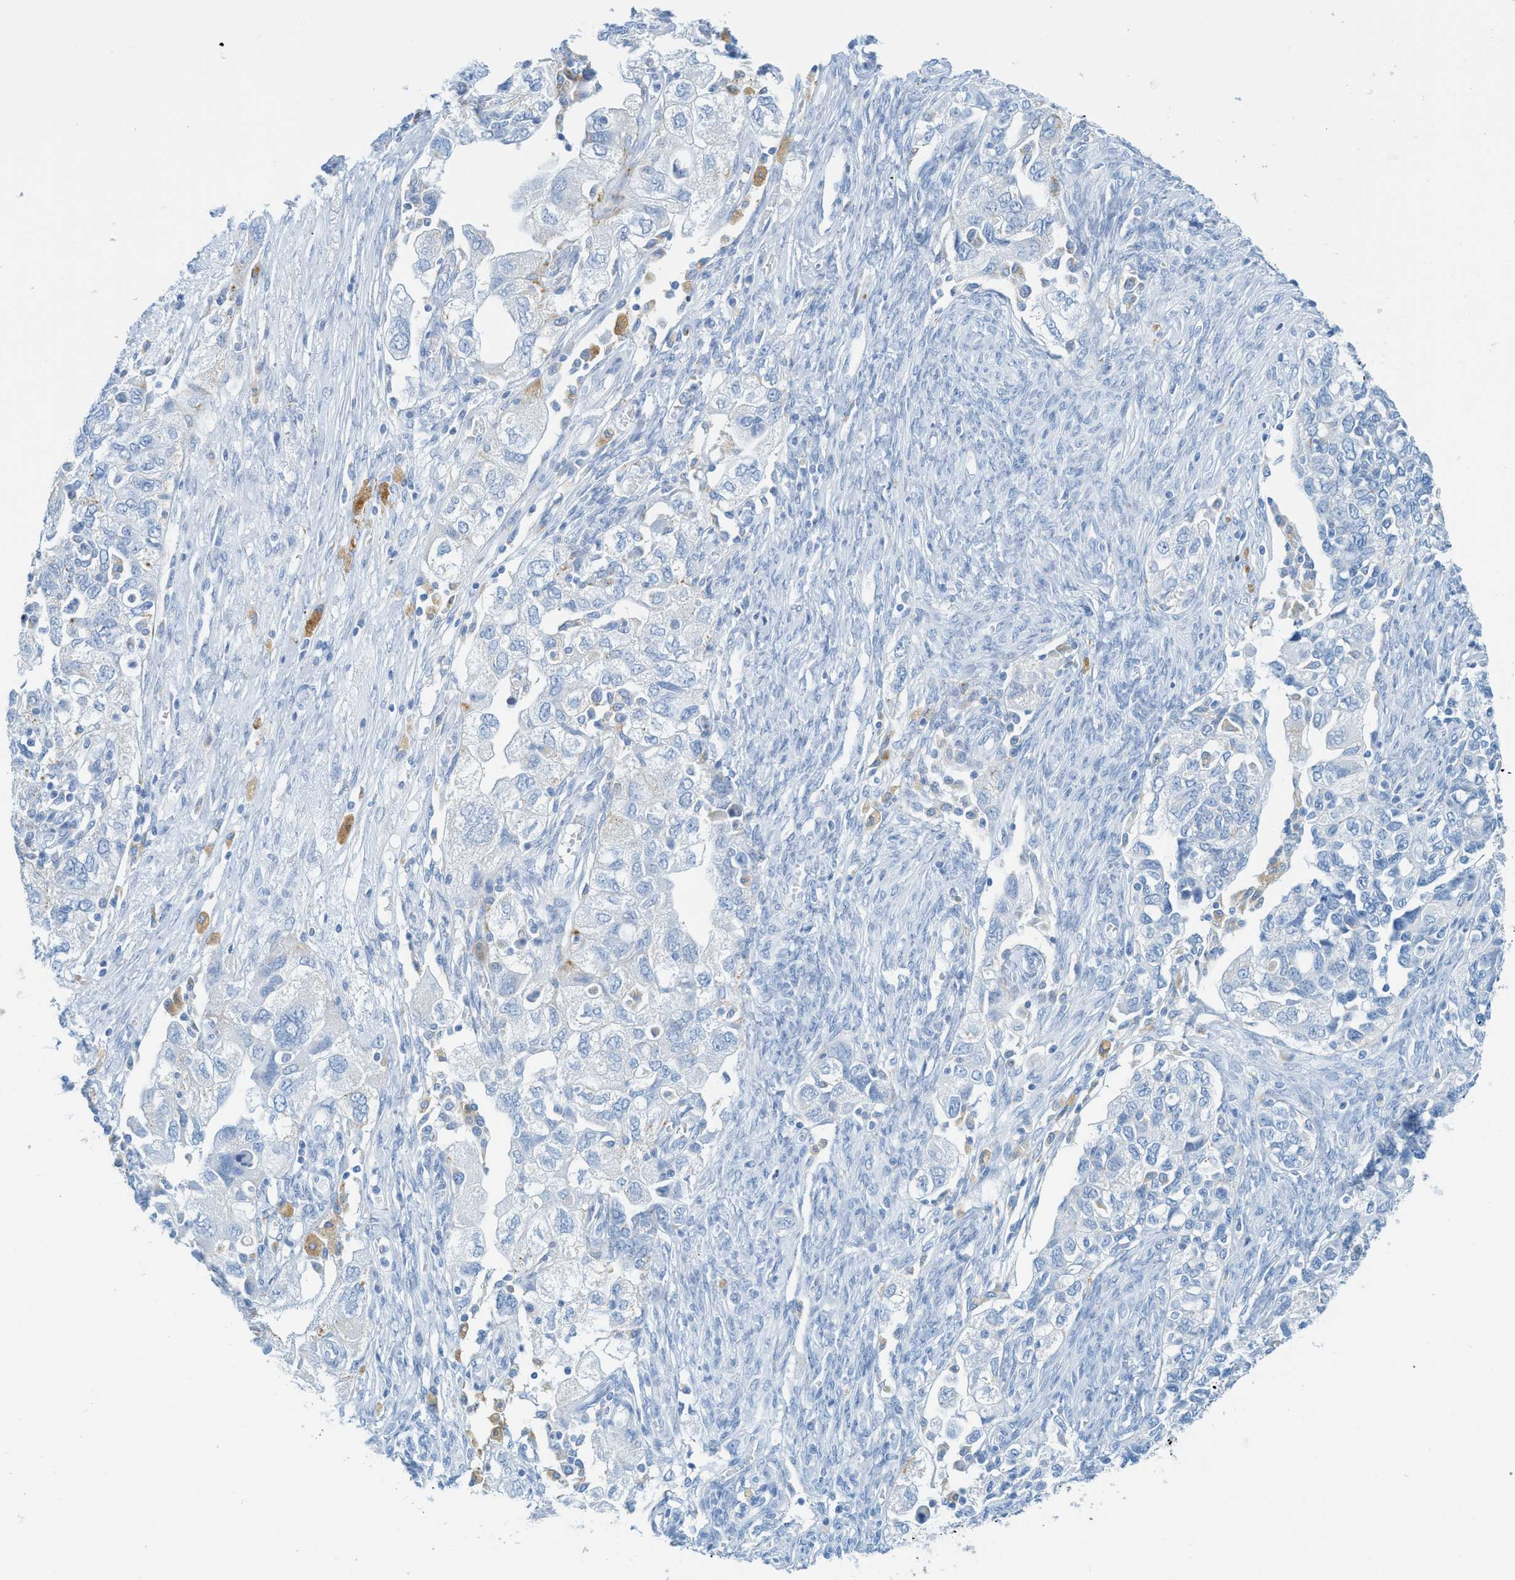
{"staining": {"intensity": "negative", "quantity": "none", "location": "none"}, "tissue": "ovarian cancer", "cell_type": "Tumor cells", "image_type": "cancer", "snomed": [{"axis": "morphology", "description": "Carcinoma, NOS"}, {"axis": "morphology", "description": "Cystadenocarcinoma, serous, NOS"}, {"axis": "topography", "description": "Ovary"}], "caption": "Carcinoma (ovarian) was stained to show a protein in brown. There is no significant positivity in tumor cells.", "gene": "C21orf62", "patient": {"sex": "female", "age": 69}}